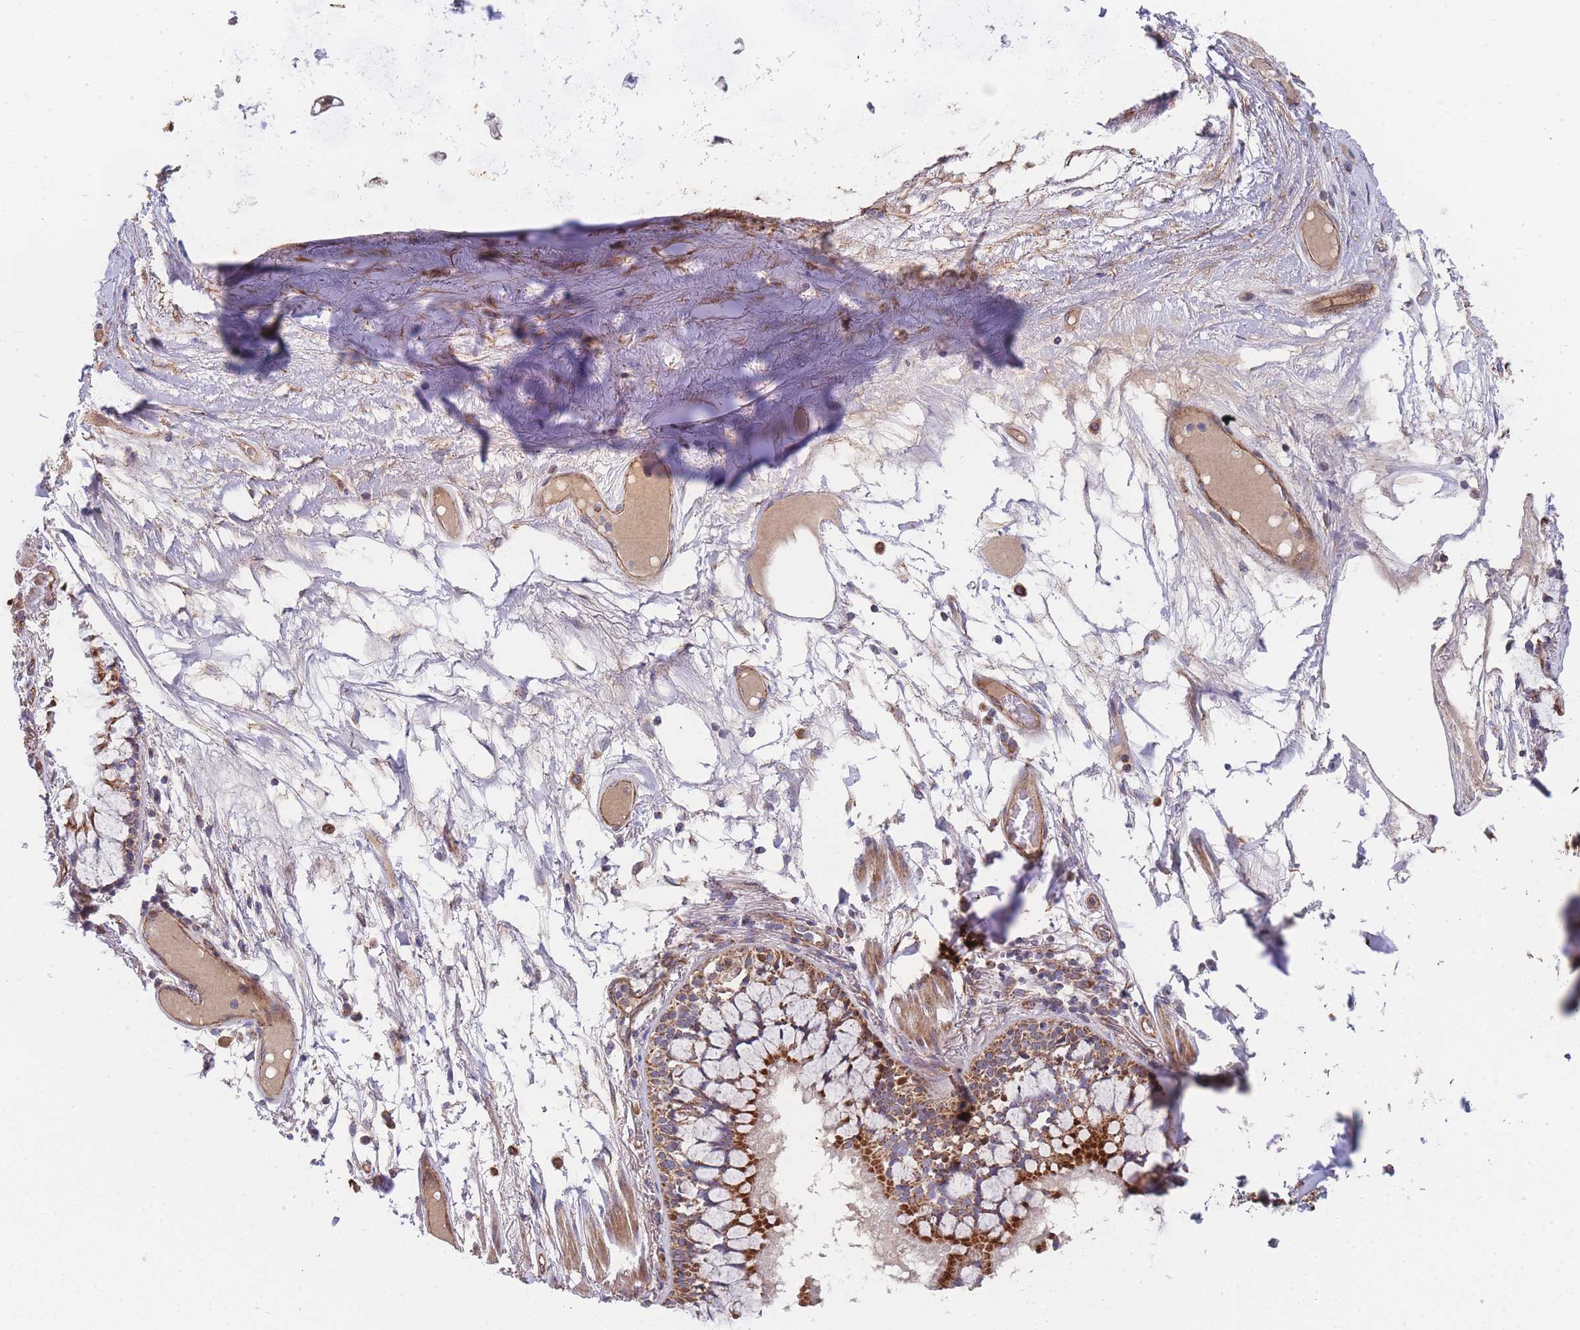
{"staining": {"intensity": "strong", "quantity": ">75%", "location": "cytoplasmic/membranous"}, "tissue": "bronchus", "cell_type": "Respiratory epithelial cells", "image_type": "normal", "snomed": [{"axis": "morphology", "description": "Normal tissue, NOS"}, {"axis": "topography", "description": "Bronchus"}], "caption": "The photomicrograph demonstrates staining of unremarkable bronchus, revealing strong cytoplasmic/membranous protein staining (brown color) within respiratory epithelial cells.", "gene": "MTRES1", "patient": {"sex": "male", "age": 70}}